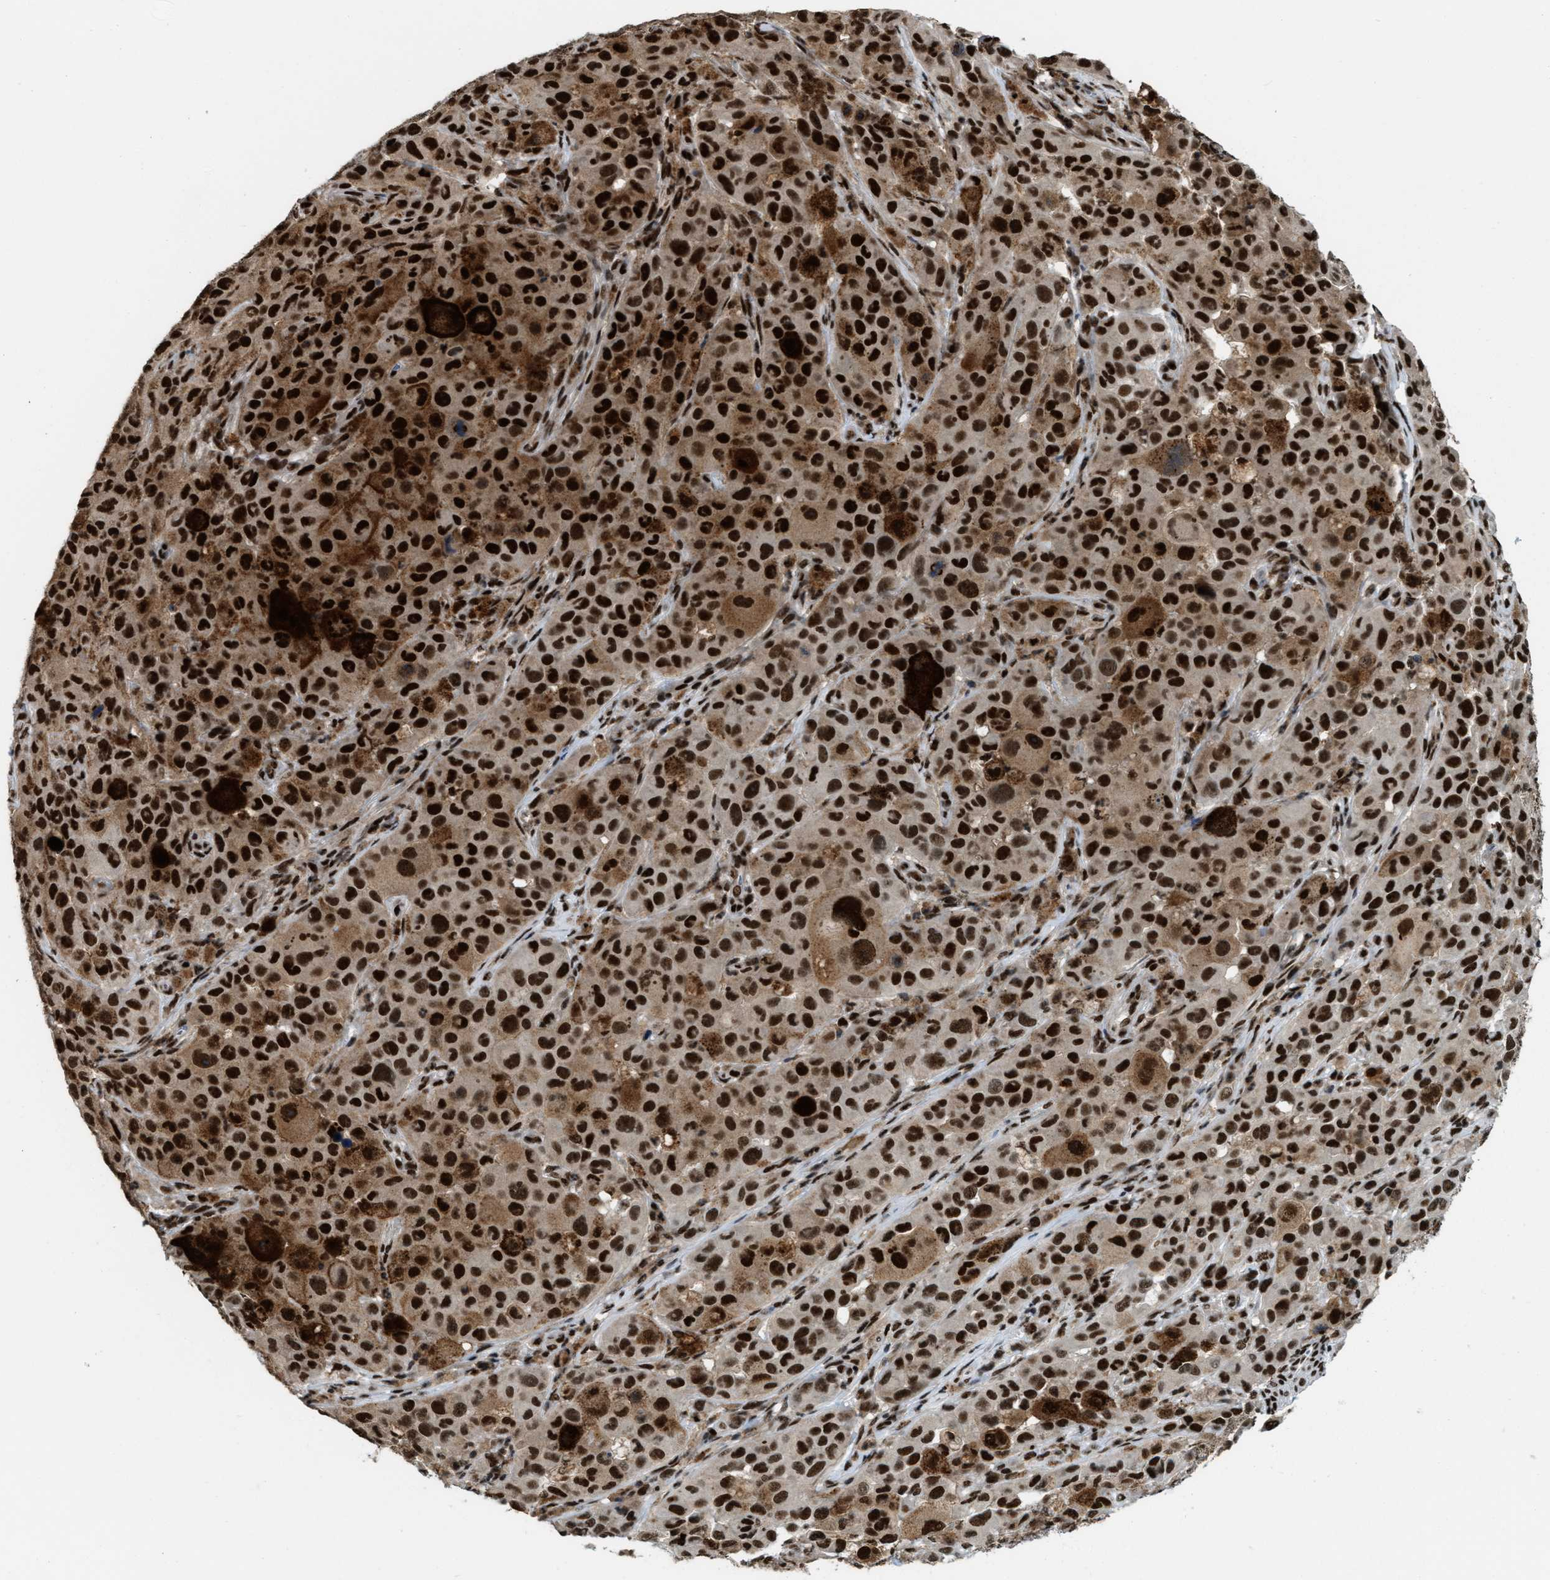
{"staining": {"intensity": "strong", "quantity": ">75%", "location": "cytoplasmic/membranous,nuclear"}, "tissue": "melanoma", "cell_type": "Tumor cells", "image_type": "cancer", "snomed": [{"axis": "morphology", "description": "Malignant melanoma, NOS"}, {"axis": "topography", "description": "Skin"}], "caption": "IHC (DAB) staining of human melanoma displays strong cytoplasmic/membranous and nuclear protein staining in about >75% of tumor cells.", "gene": "NUMA1", "patient": {"sex": "male", "age": 96}}